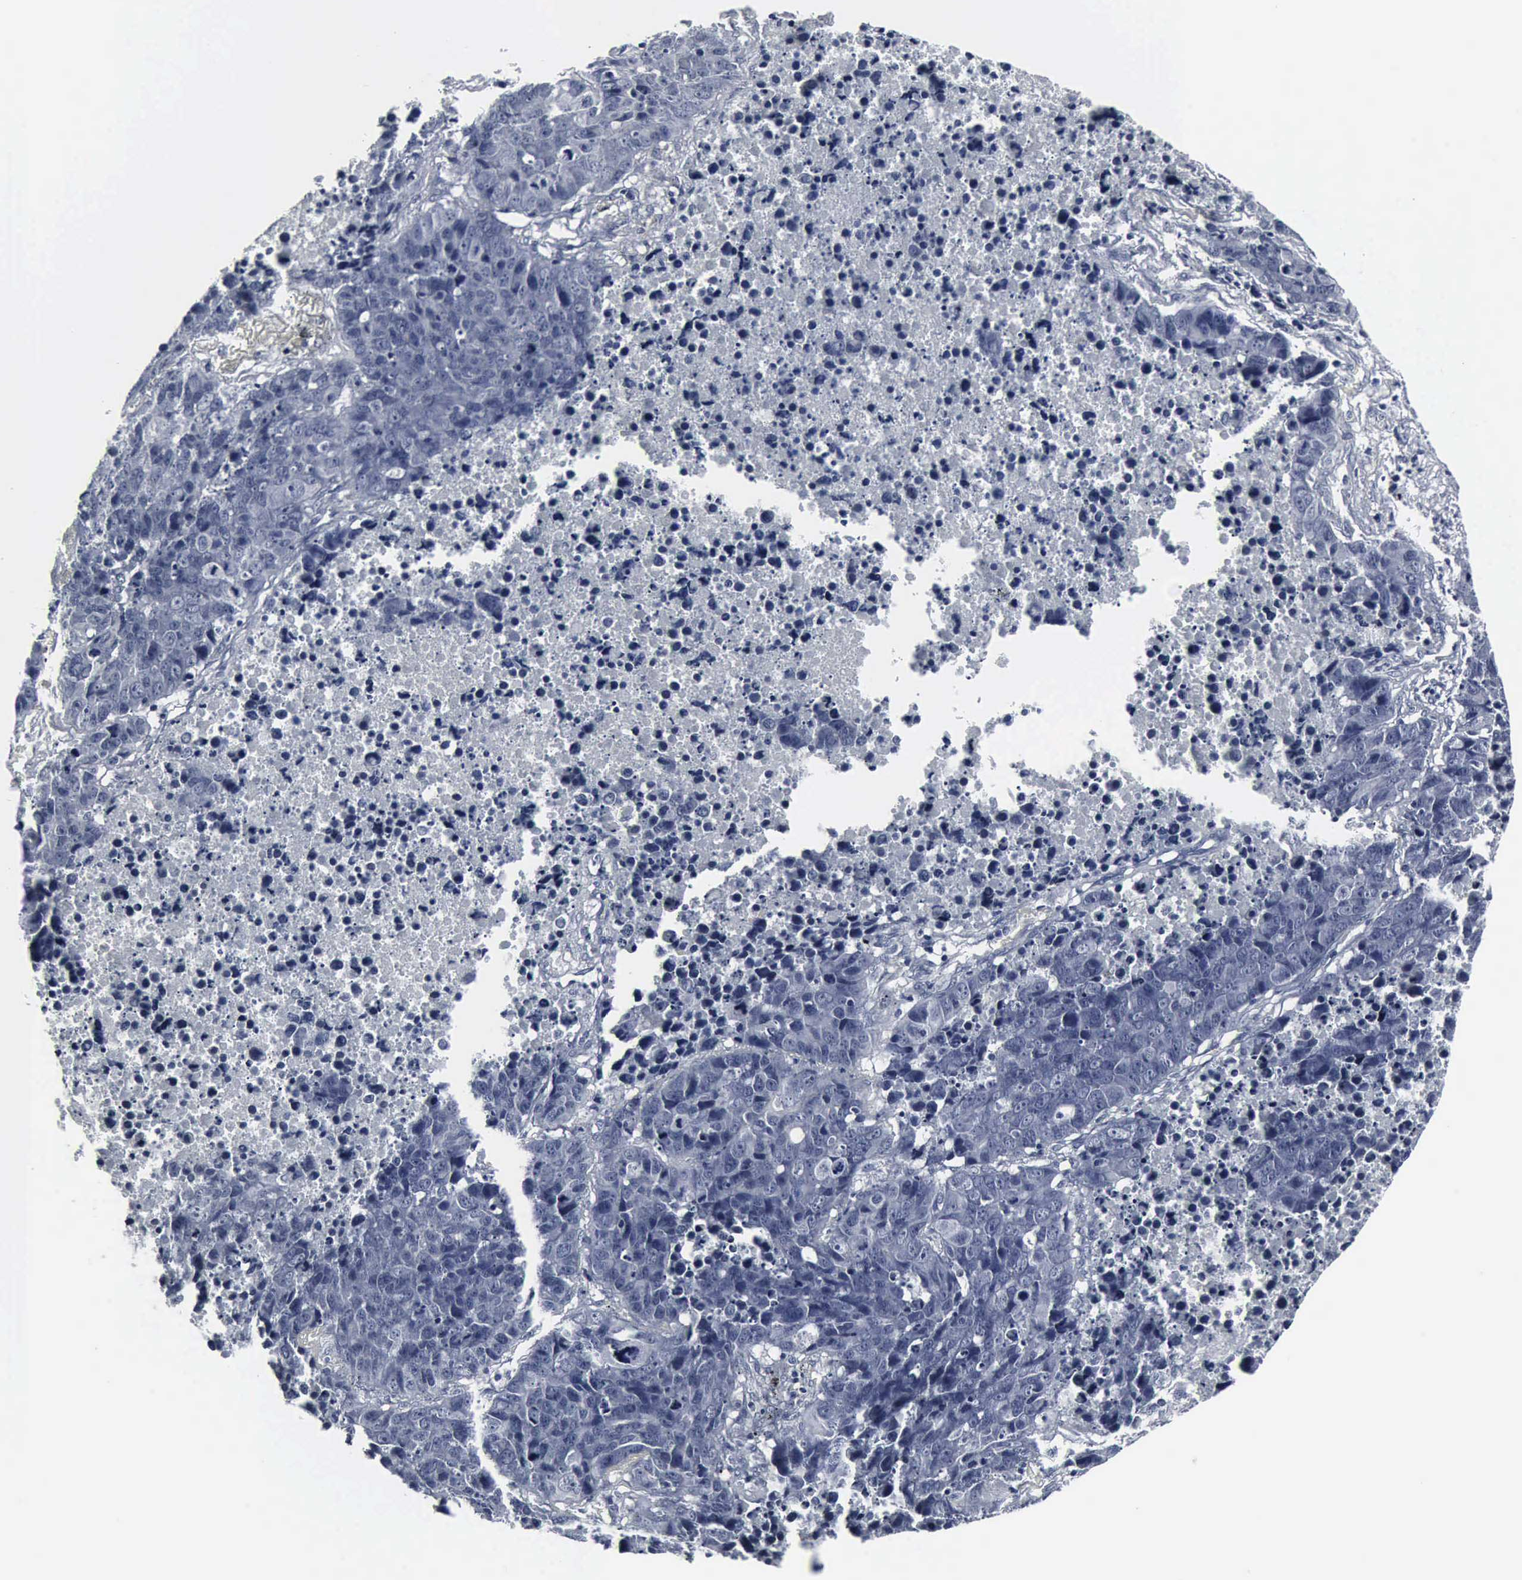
{"staining": {"intensity": "negative", "quantity": "none", "location": "none"}, "tissue": "lung cancer", "cell_type": "Tumor cells", "image_type": "cancer", "snomed": [{"axis": "morphology", "description": "Carcinoid, malignant, NOS"}, {"axis": "topography", "description": "Lung"}], "caption": "Tumor cells show no significant expression in lung cancer (carcinoid (malignant)).", "gene": "SNAP25", "patient": {"sex": "male", "age": 60}}